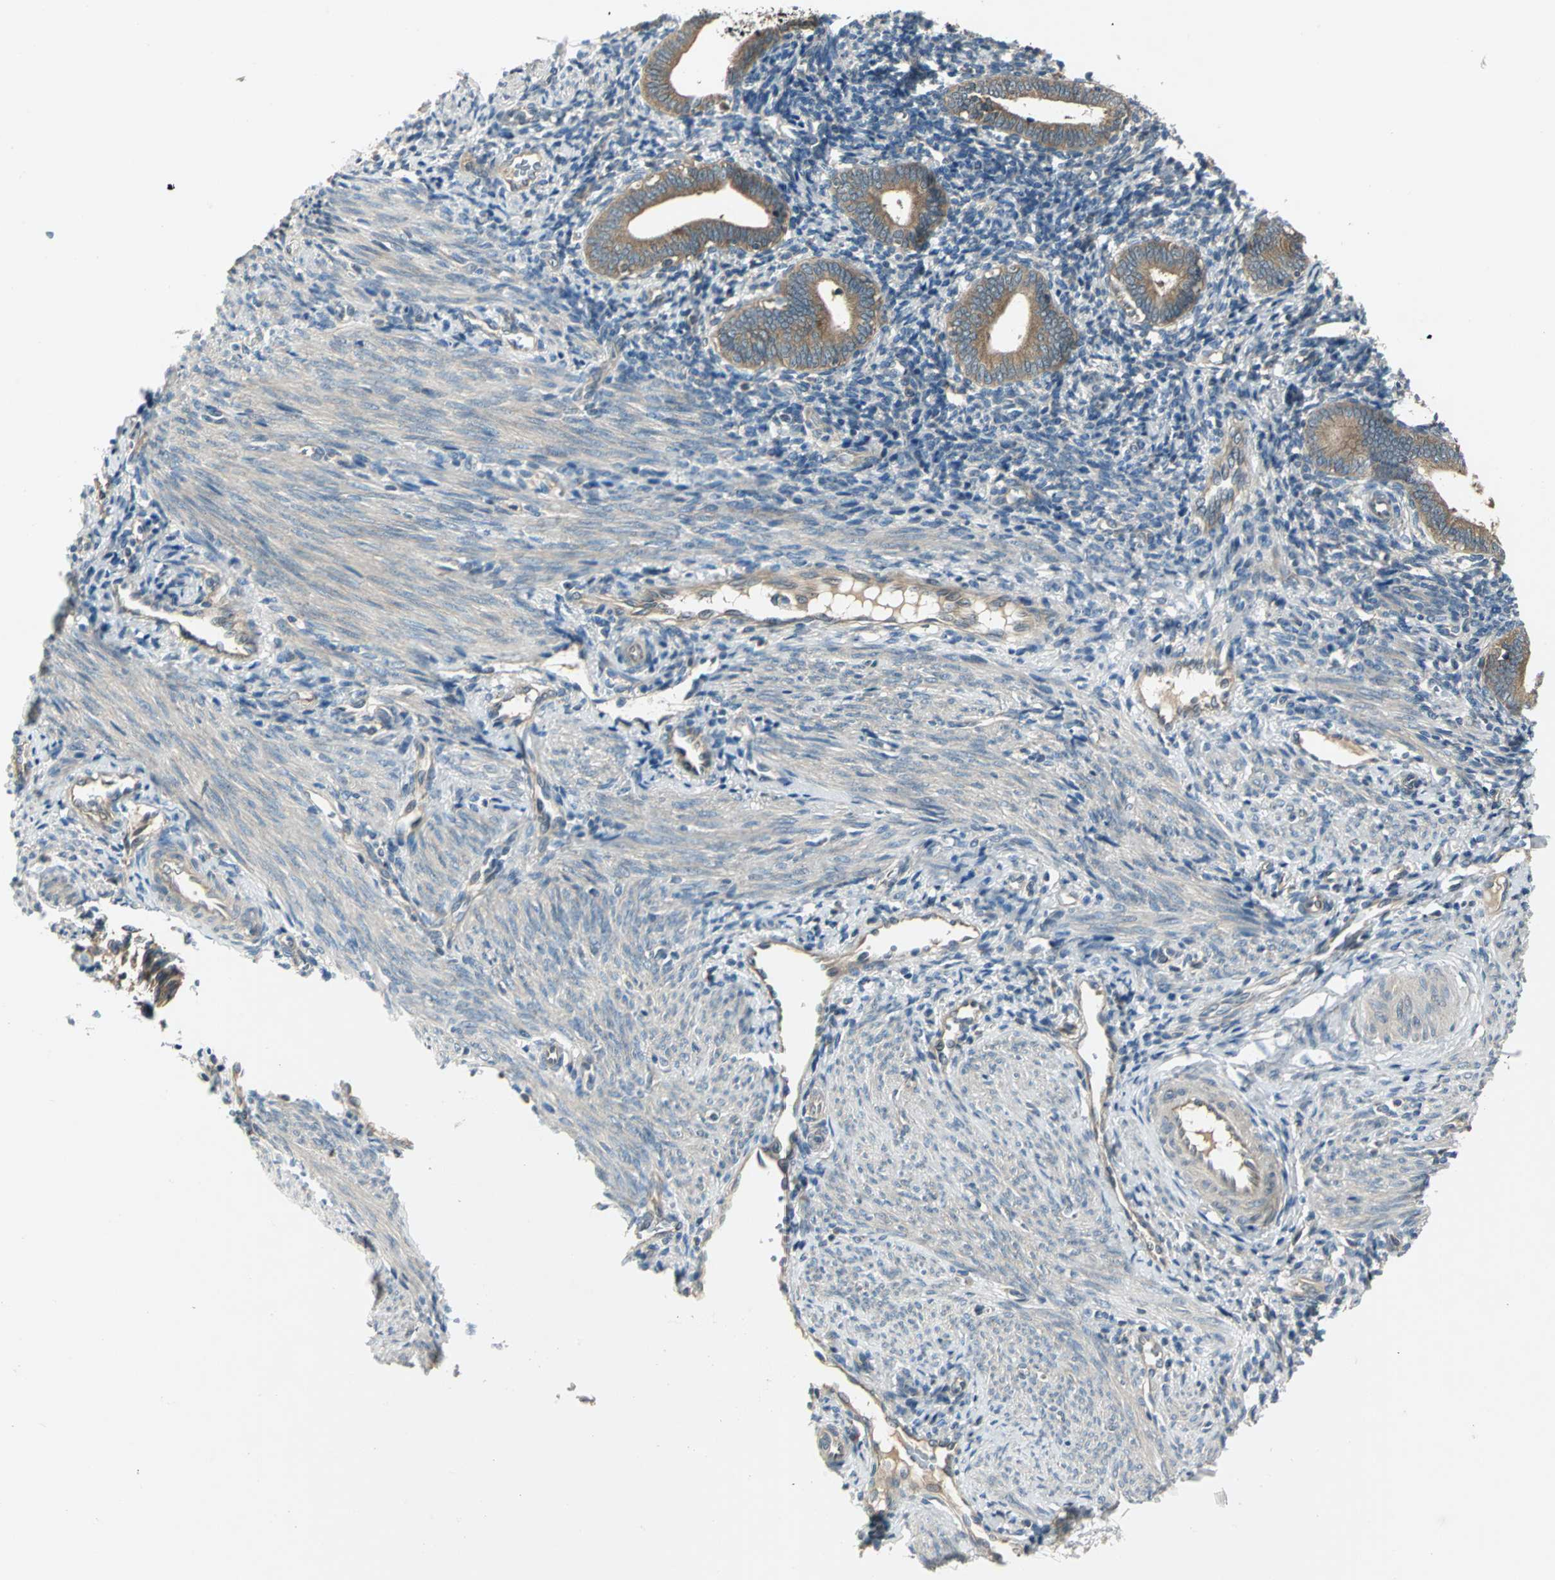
{"staining": {"intensity": "weak", "quantity": "25%-75%", "location": "cytoplasmic/membranous"}, "tissue": "endometrium", "cell_type": "Cells in endometrial stroma", "image_type": "normal", "snomed": [{"axis": "morphology", "description": "Normal tissue, NOS"}, {"axis": "topography", "description": "Uterus"}, {"axis": "topography", "description": "Endometrium"}], "caption": "Endometrium stained with immunohistochemistry reveals weak cytoplasmic/membranous staining in about 25%-75% of cells in endometrial stroma. (Stains: DAB (3,3'-diaminobenzidine) in brown, nuclei in blue, Microscopy: brightfield microscopy at high magnification).", "gene": "PRKAA1", "patient": {"sex": "female", "age": 33}}